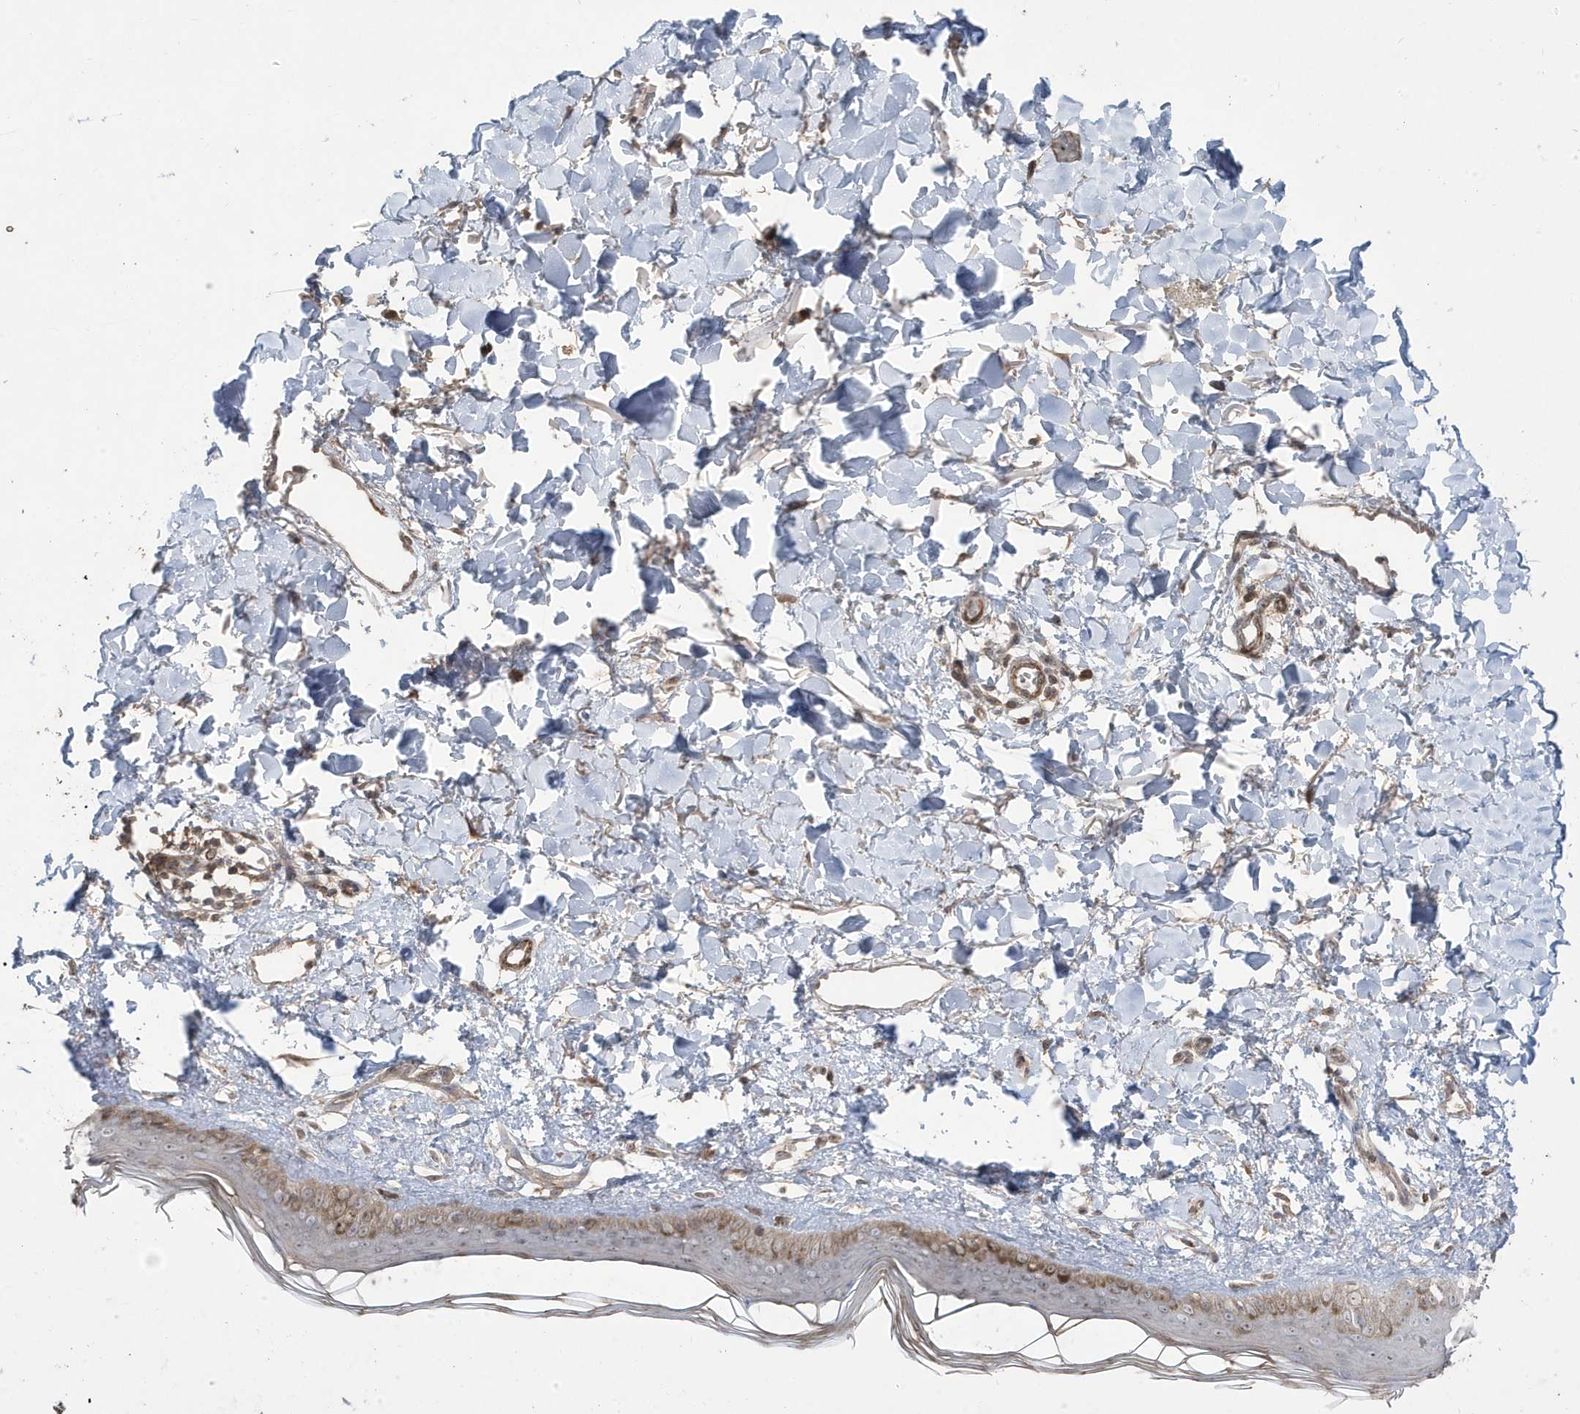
{"staining": {"intensity": "weak", "quantity": ">75%", "location": "cytoplasmic/membranous"}, "tissue": "skin", "cell_type": "Fibroblasts", "image_type": "normal", "snomed": [{"axis": "morphology", "description": "Normal tissue, NOS"}, {"axis": "topography", "description": "Skin"}], "caption": "Immunohistochemistry (DAB) staining of unremarkable human skin shows weak cytoplasmic/membranous protein staining in approximately >75% of fibroblasts.", "gene": "CETN3", "patient": {"sex": "female", "age": 58}}